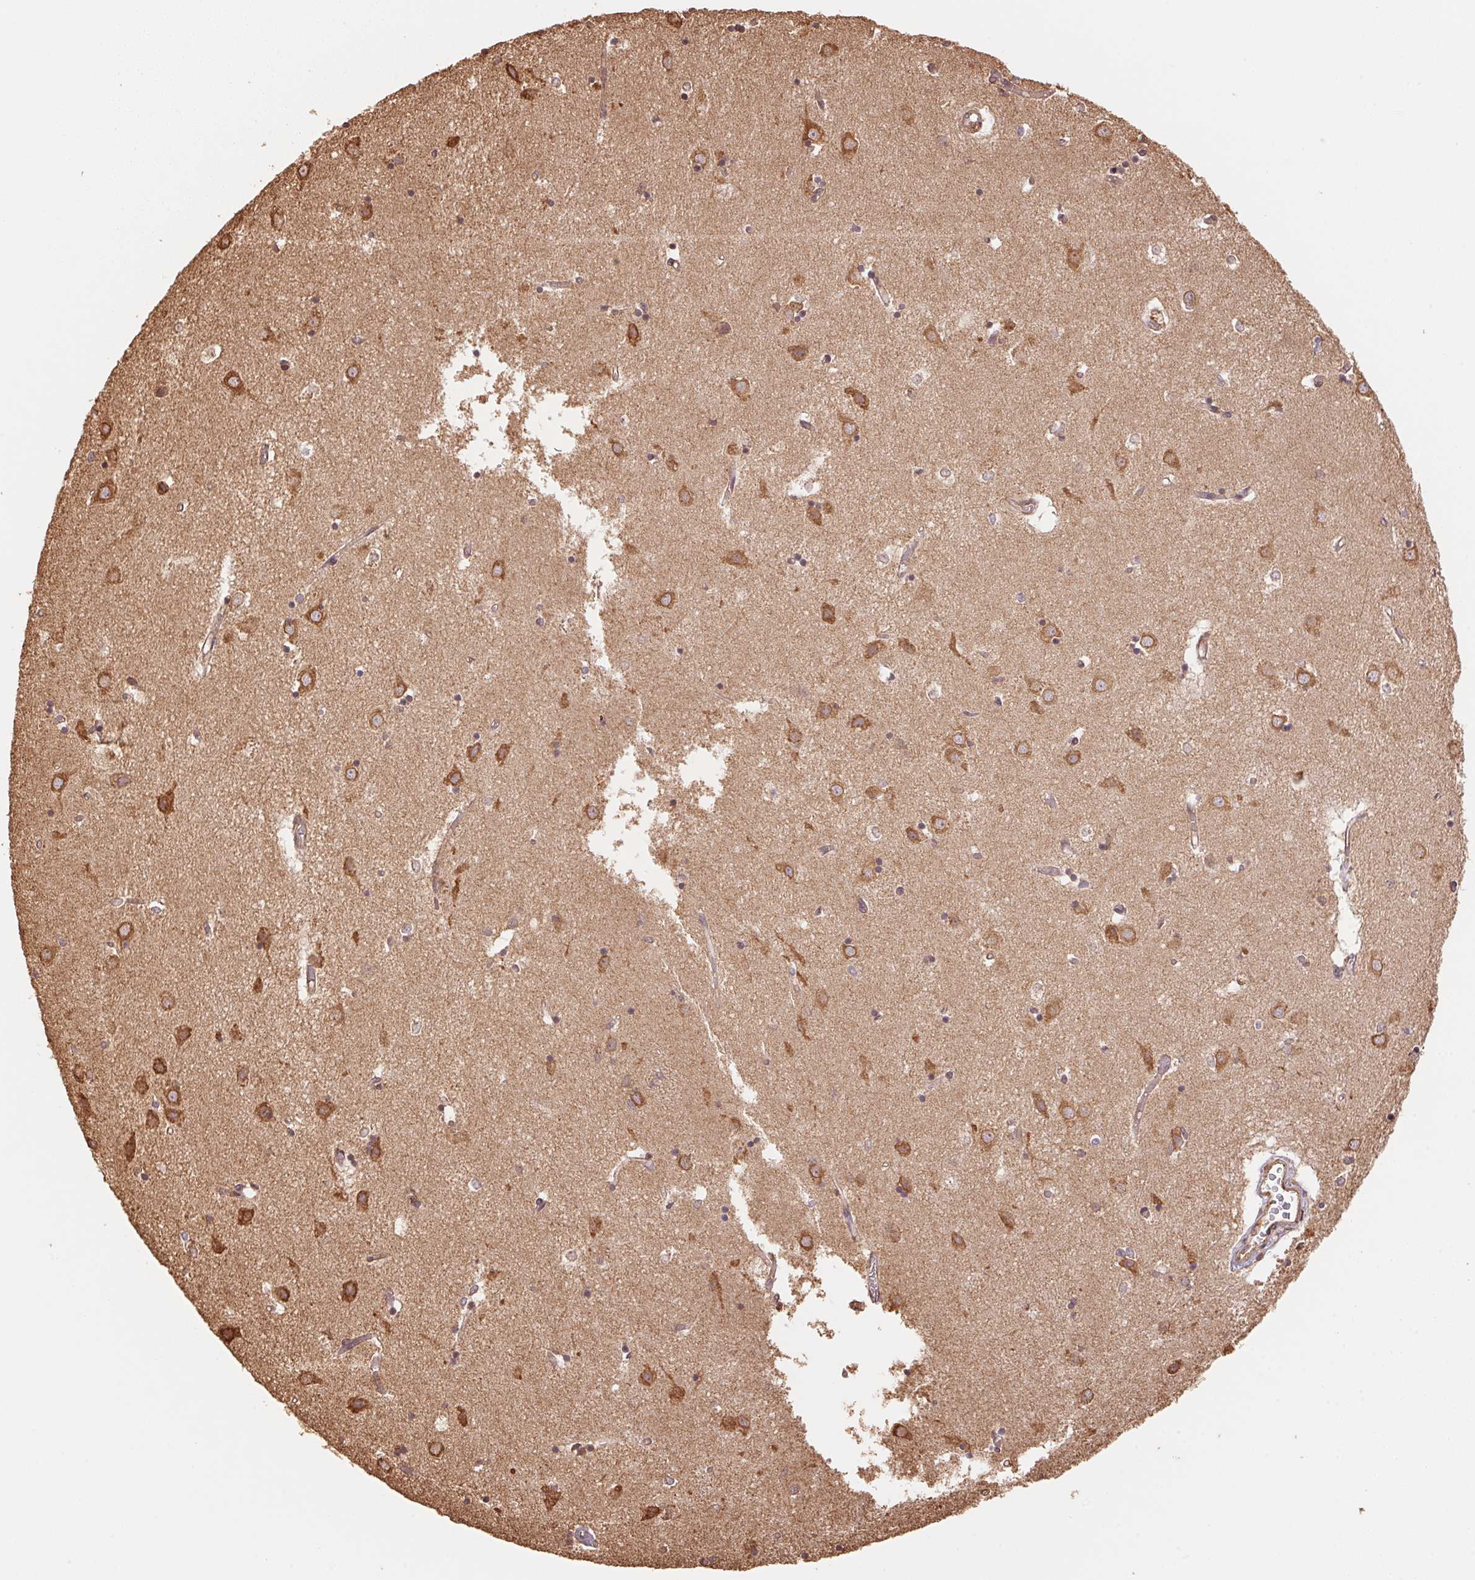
{"staining": {"intensity": "moderate", "quantity": "25%-75%", "location": "cytoplasmic/membranous"}, "tissue": "caudate", "cell_type": "Glial cells", "image_type": "normal", "snomed": [{"axis": "morphology", "description": "Normal tissue, NOS"}, {"axis": "topography", "description": "Lateral ventricle wall"}], "caption": "A brown stain highlights moderate cytoplasmic/membranous positivity of a protein in glial cells of normal caudate.", "gene": "C6orf163", "patient": {"sex": "male", "age": 54}}